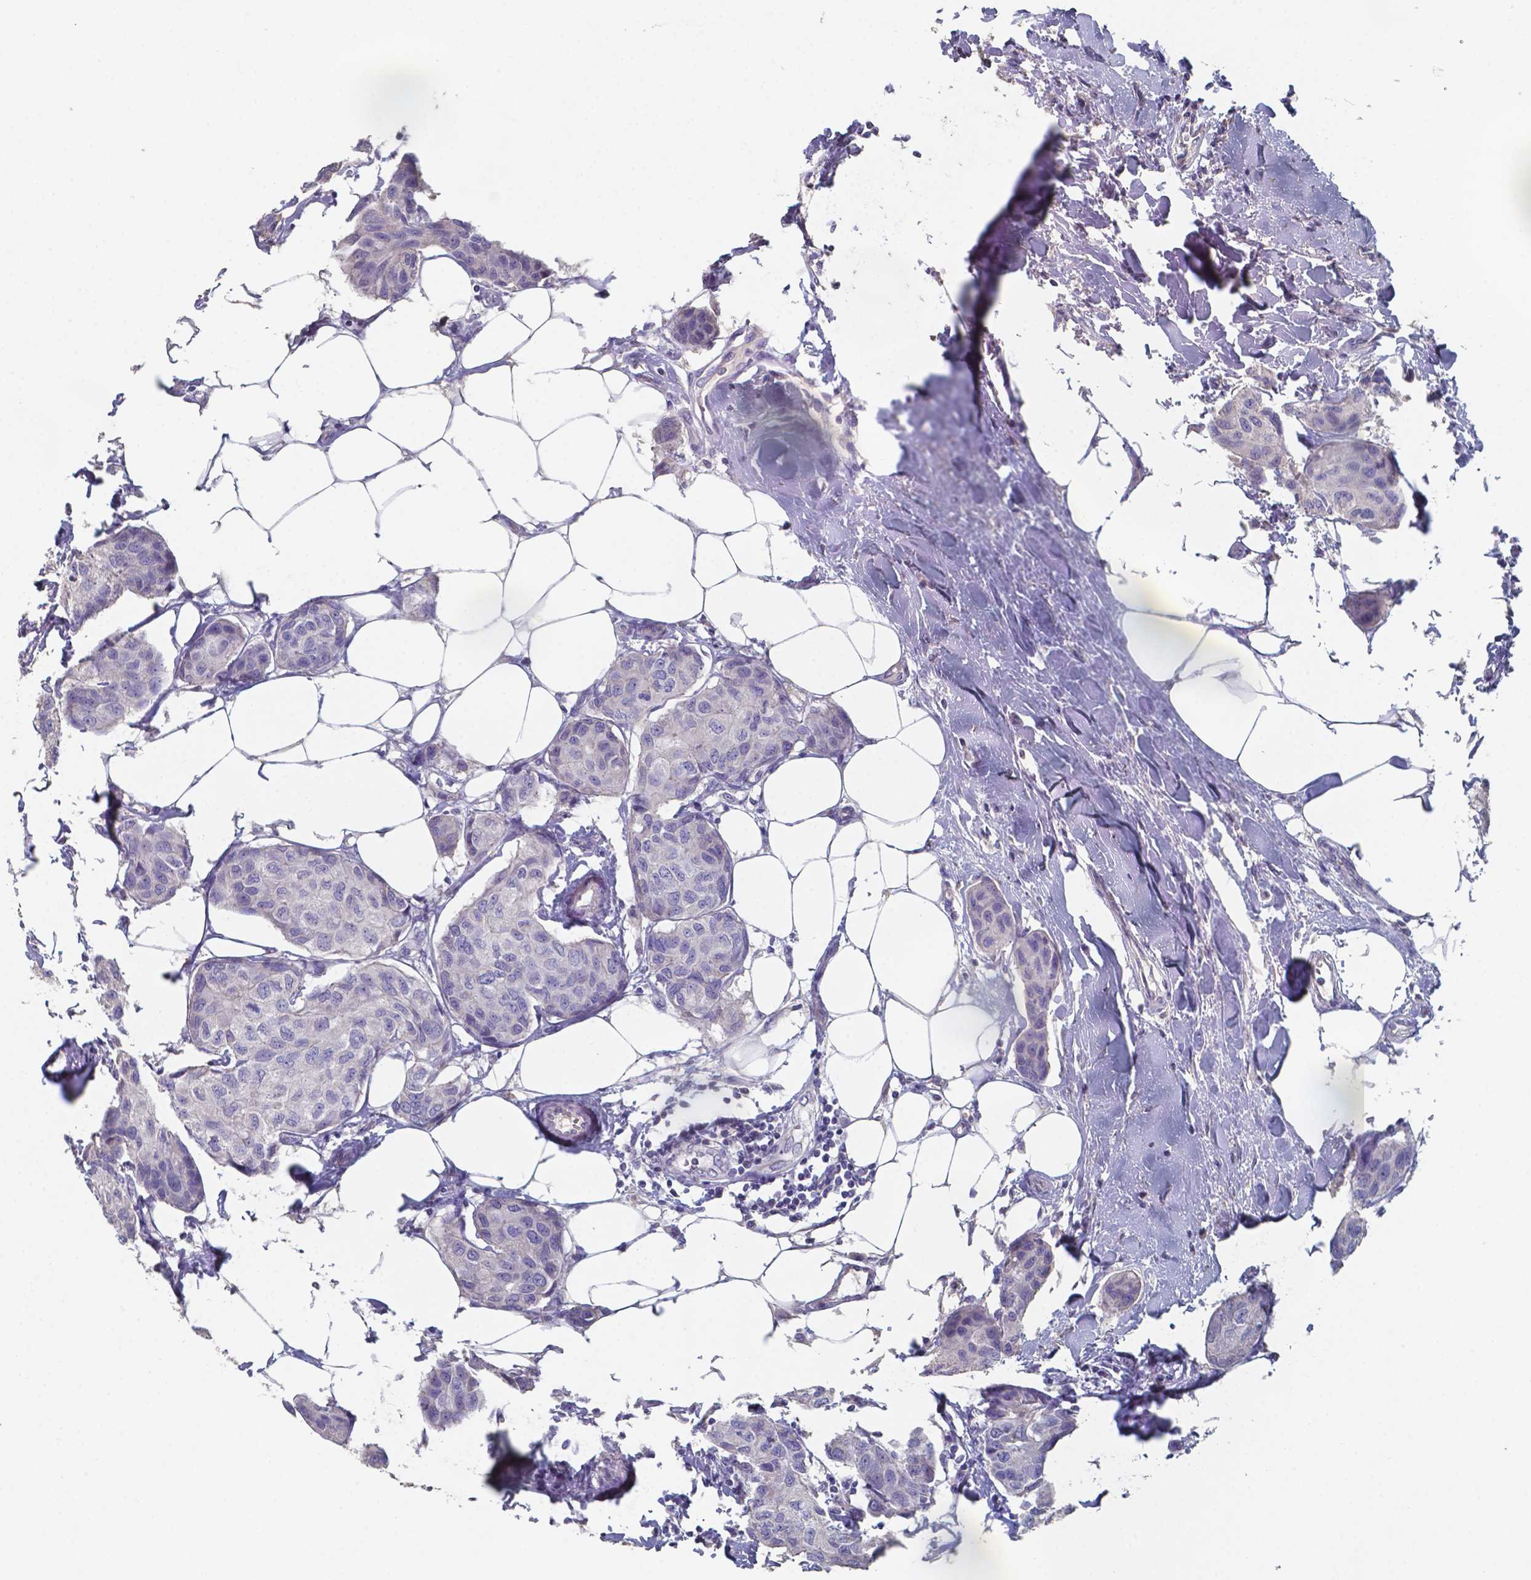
{"staining": {"intensity": "negative", "quantity": "none", "location": "none"}, "tissue": "breast cancer", "cell_type": "Tumor cells", "image_type": "cancer", "snomed": [{"axis": "morphology", "description": "Duct carcinoma"}, {"axis": "topography", "description": "Breast"}], "caption": "Histopathology image shows no protein positivity in tumor cells of breast infiltrating ductal carcinoma tissue.", "gene": "FOXJ1", "patient": {"sex": "female", "age": 80}}